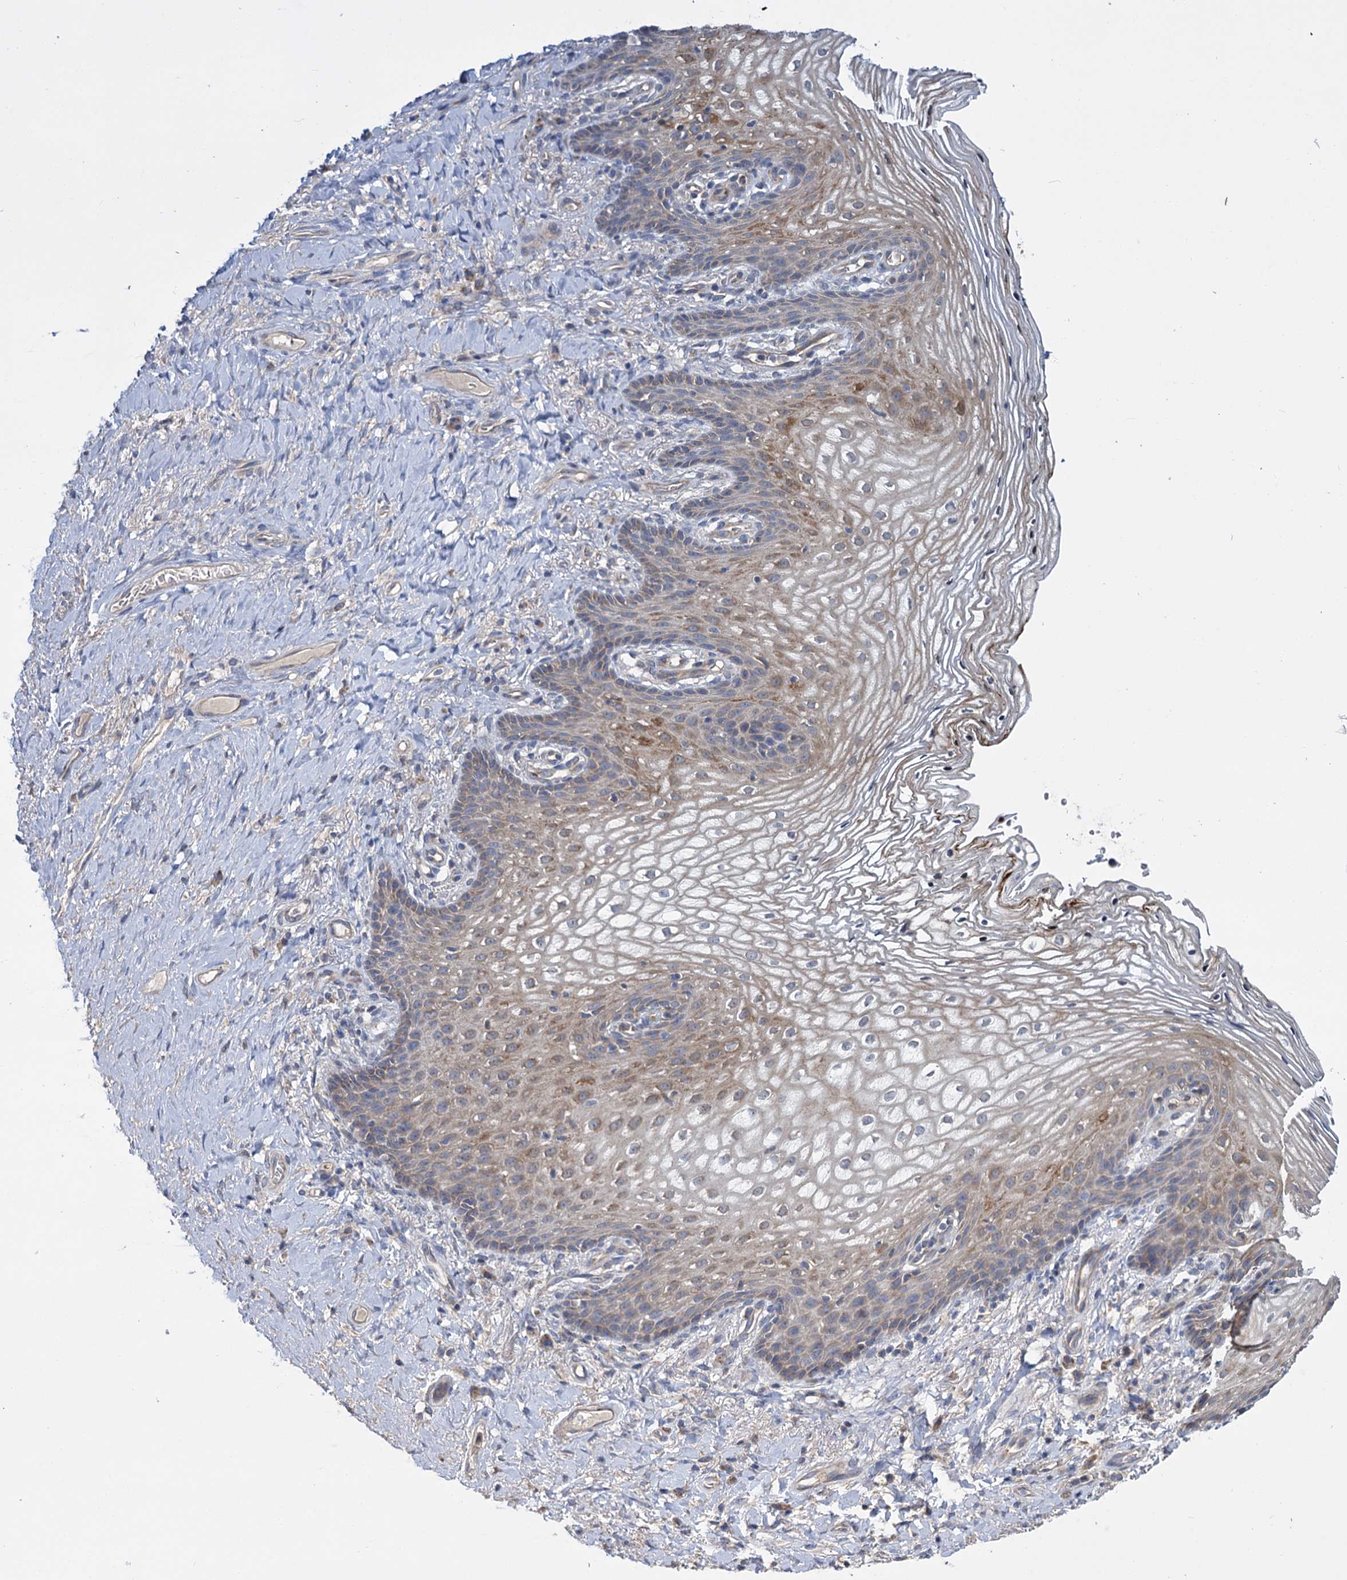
{"staining": {"intensity": "moderate", "quantity": "<25%", "location": "cytoplasmic/membranous"}, "tissue": "vagina", "cell_type": "Squamous epithelial cells", "image_type": "normal", "snomed": [{"axis": "morphology", "description": "Normal tissue, NOS"}, {"axis": "topography", "description": "Vagina"}], "caption": "A histopathology image of vagina stained for a protein shows moderate cytoplasmic/membranous brown staining in squamous epithelial cells. The staining was performed using DAB (3,3'-diaminobenzidine) to visualize the protein expression in brown, while the nuclei were stained in blue with hematoxylin (Magnification: 20x).", "gene": "DYNC2H1", "patient": {"sex": "female", "age": 60}}